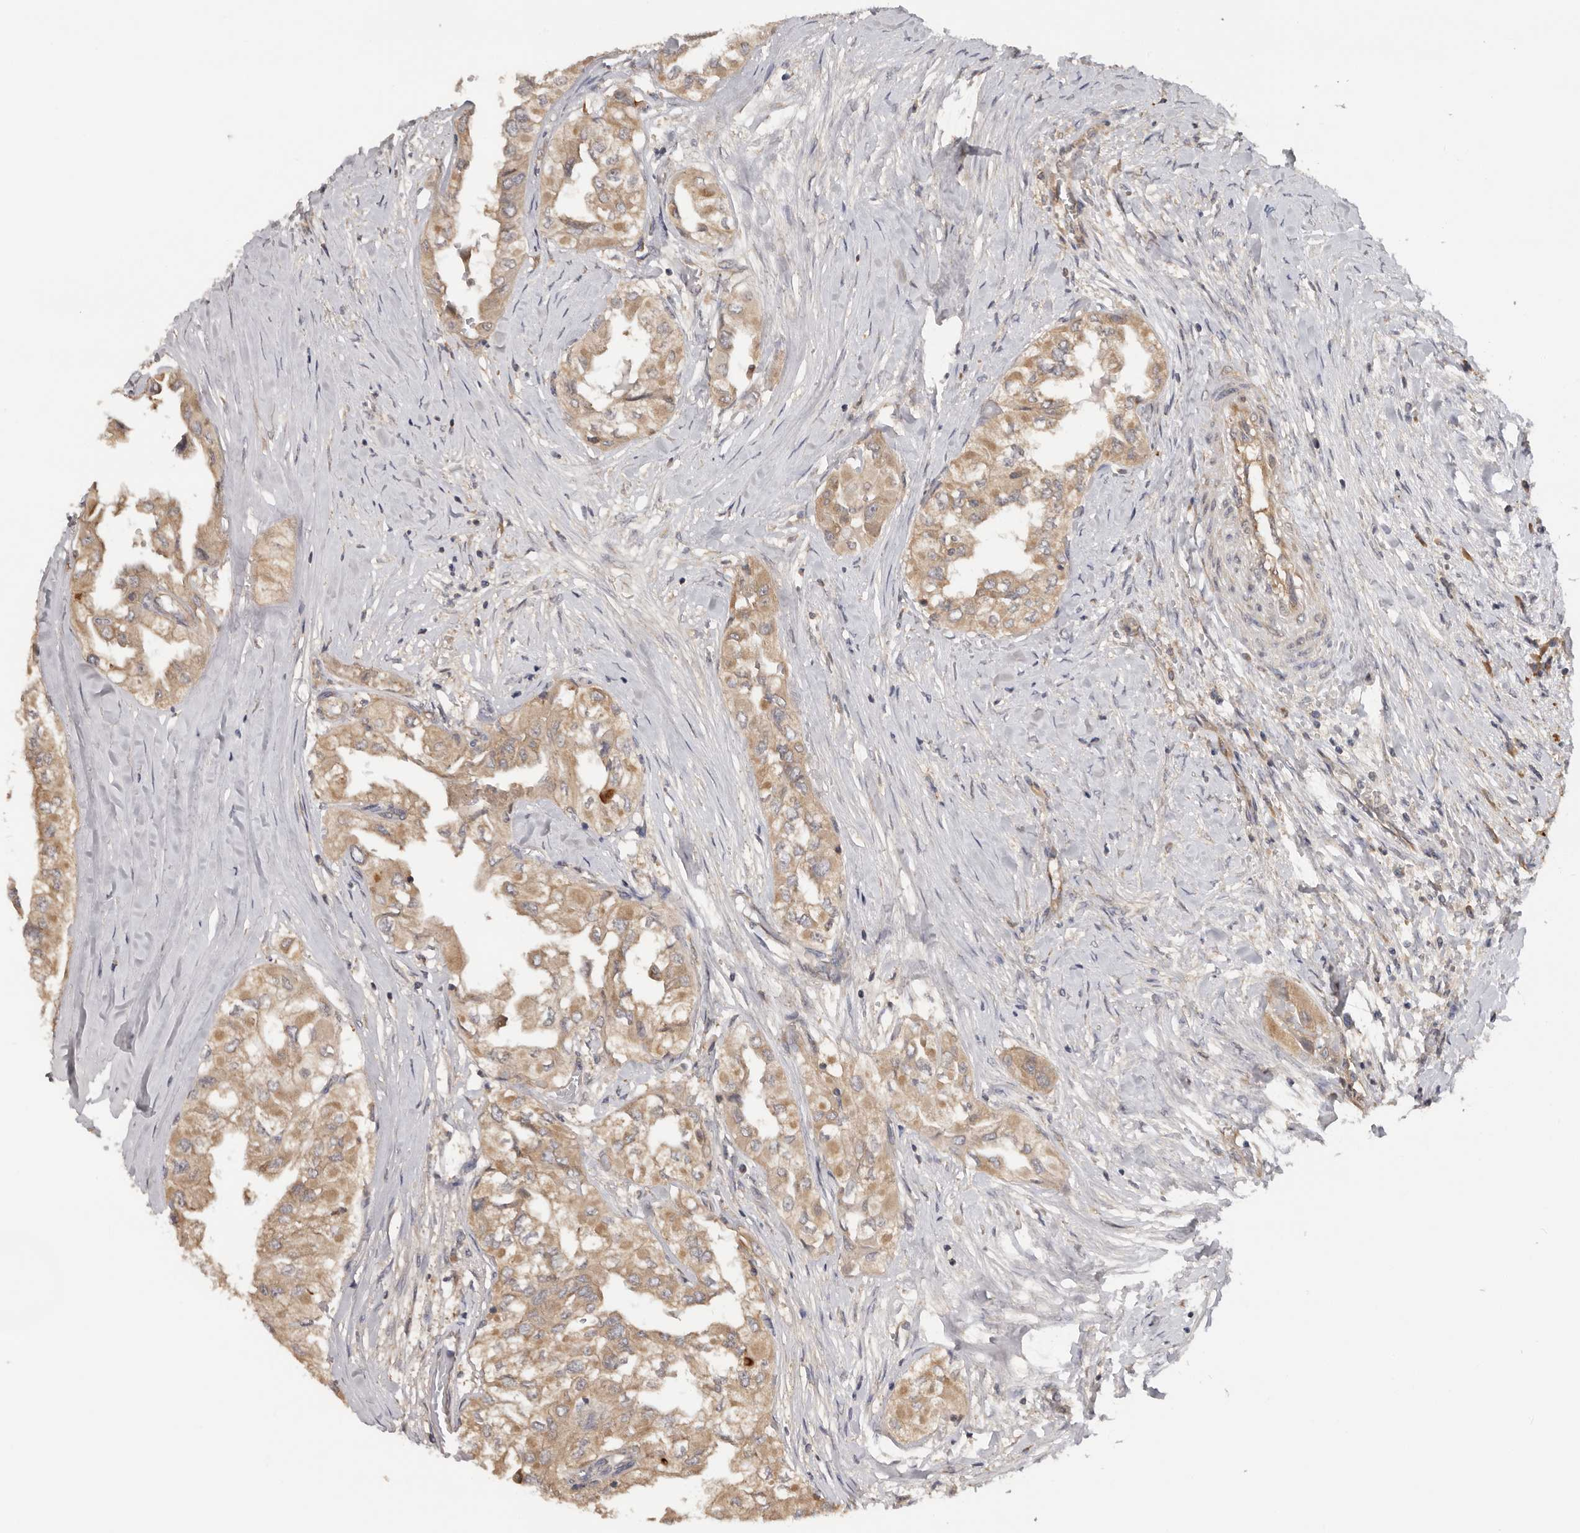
{"staining": {"intensity": "moderate", "quantity": ">75%", "location": "cytoplasmic/membranous"}, "tissue": "thyroid cancer", "cell_type": "Tumor cells", "image_type": "cancer", "snomed": [{"axis": "morphology", "description": "Papillary adenocarcinoma, NOS"}, {"axis": "topography", "description": "Thyroid gland"}], "caption": "Immunohistochemical staining of papillary adenocarcinoma (thyroid) exhibits medium levels of moderate cytoplasmic/membranous expression in about >75% of tumor cells.", "gene": "PPP1R42", "patient": {"sex": "female", "age": 59}}